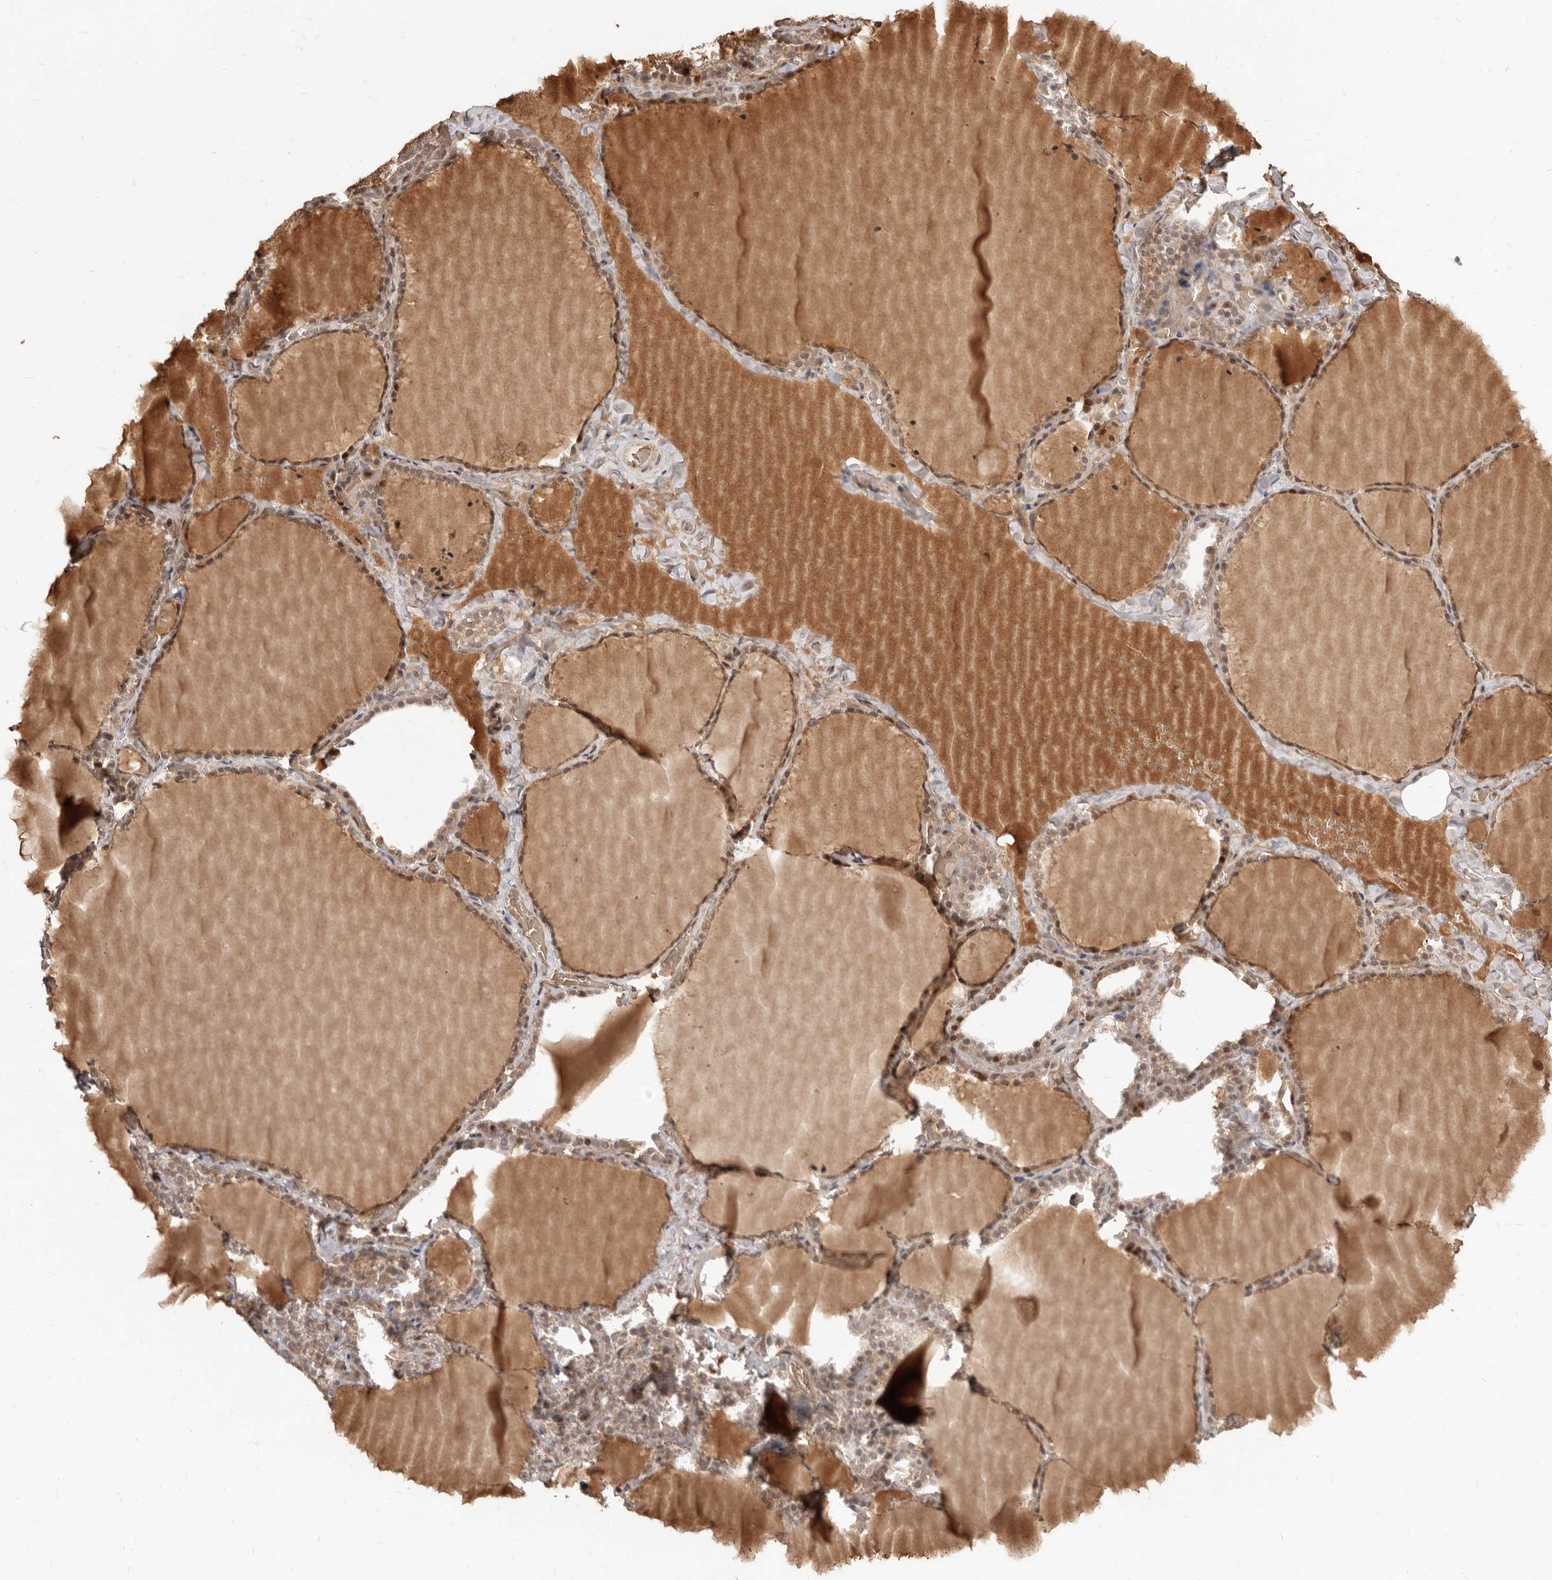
{"staining": {"intensity": "moderate", "quantity": ">75%", "location": "cytoplasmic/membranous,nuclear"}, "tissue": "thyroid gland", "cell_type": "Glandular cells", "image_type": "normal", "snomed": [{"axis": "morphology", "description": "Normal tissue, NOS"}, {"axis": "topography", "description": "Thyroid gland"}], "caption": "This is a photomicrograph of IHC staining of unremarkable thyroid gland, which shows moderate expression in the cytoplasmic/membranous,nuclear of glandular cells.", "gene": "NCOA3", "patient": {"sex": "female", "age": 22}}